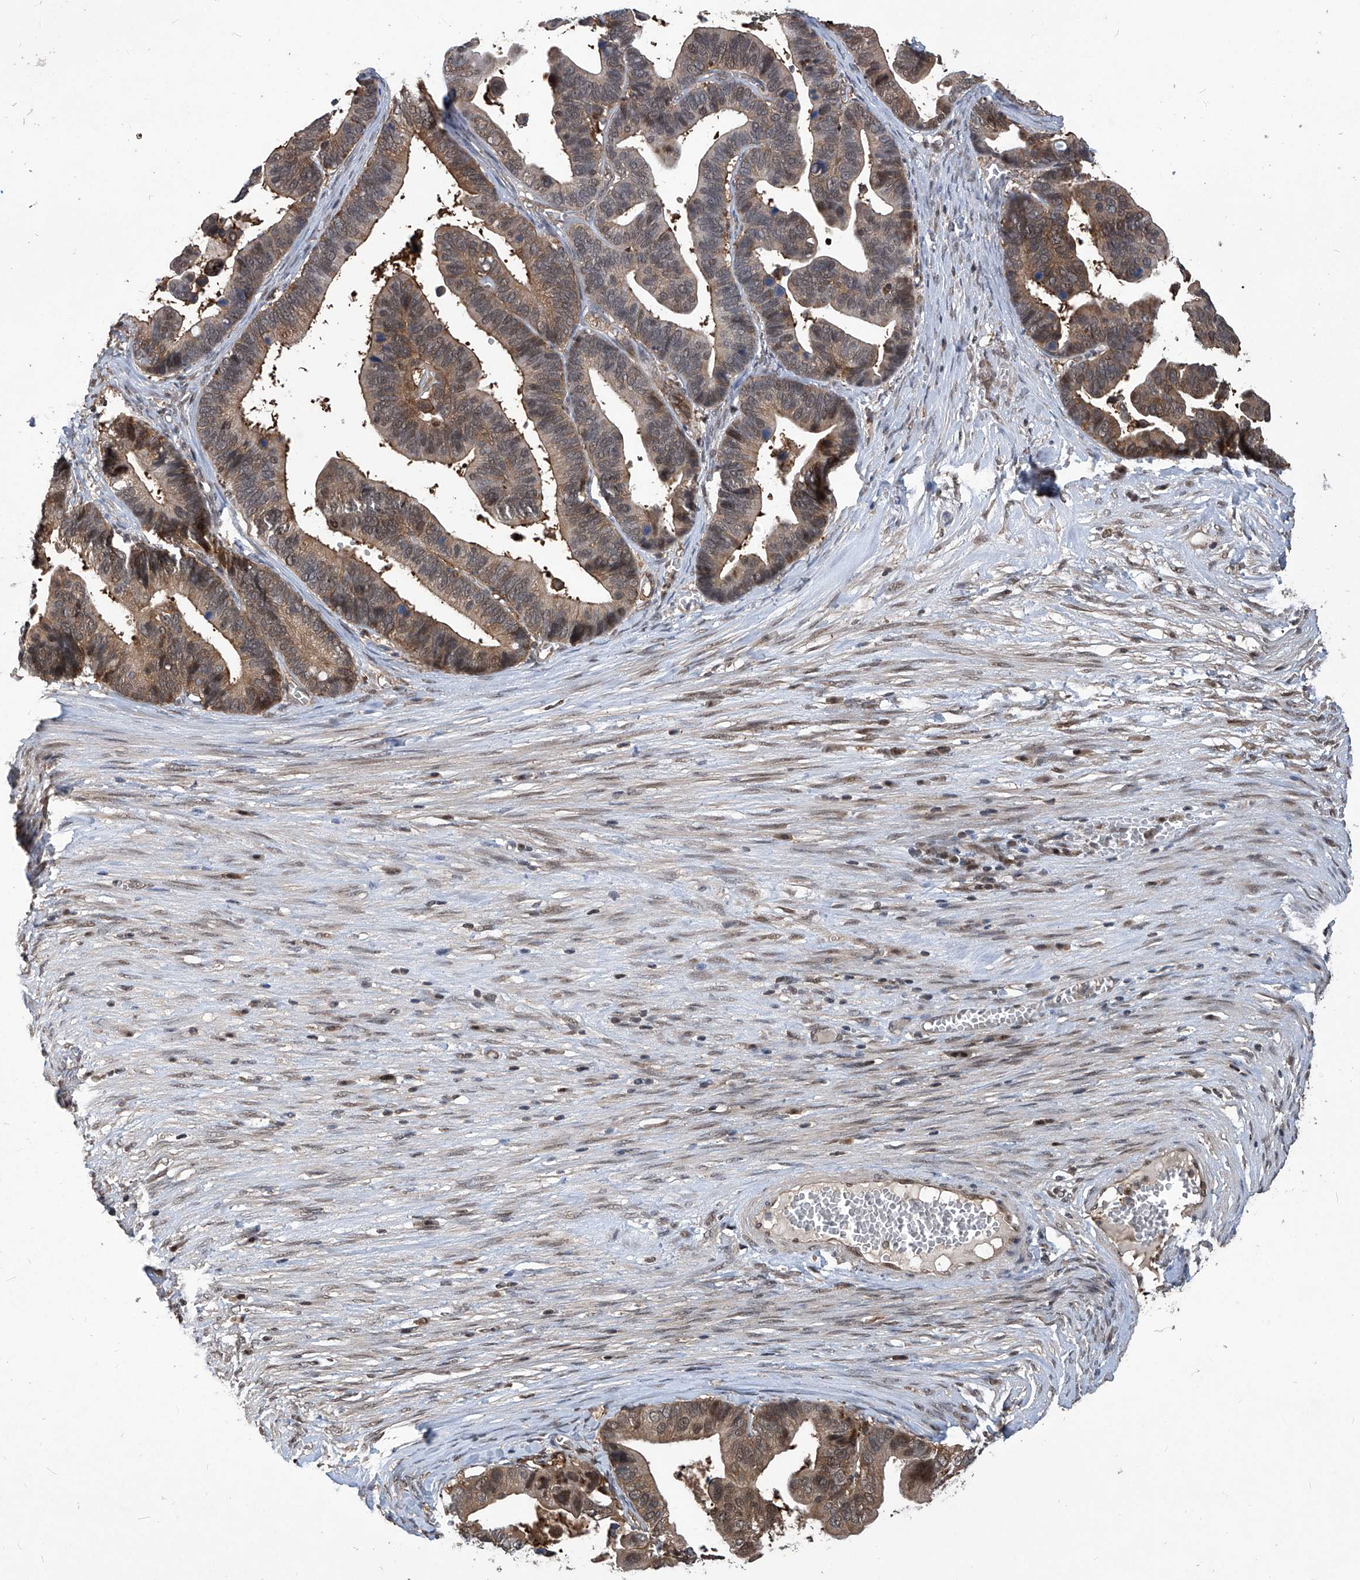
{"staining": {"intensity": "moderate", "quantity": ">75%", "location": "cytoplasmic/membranous,nuclear"}, "tissue": "ovarian cancer", "cell_type": "Tumor cells", "image_type": "cancer", "snomed": [{"axis": "morphology", "description": "Cystadenocarcinoma, serous, NOS"}, {"axis": "topography", "description": "Ovary"}], "caption": "Ovarian serous cystadenocarcinoma tissue shows moderate cytoplasmic/membranous and nuclear expression in approximately >75% of tumor cells (DAB (3,3'-diaminobenzidine) = brown stain, brightfield microscopy at high magnification).", "gene": "PSMB1", "patient": {"sex": "female", "age": 56}}